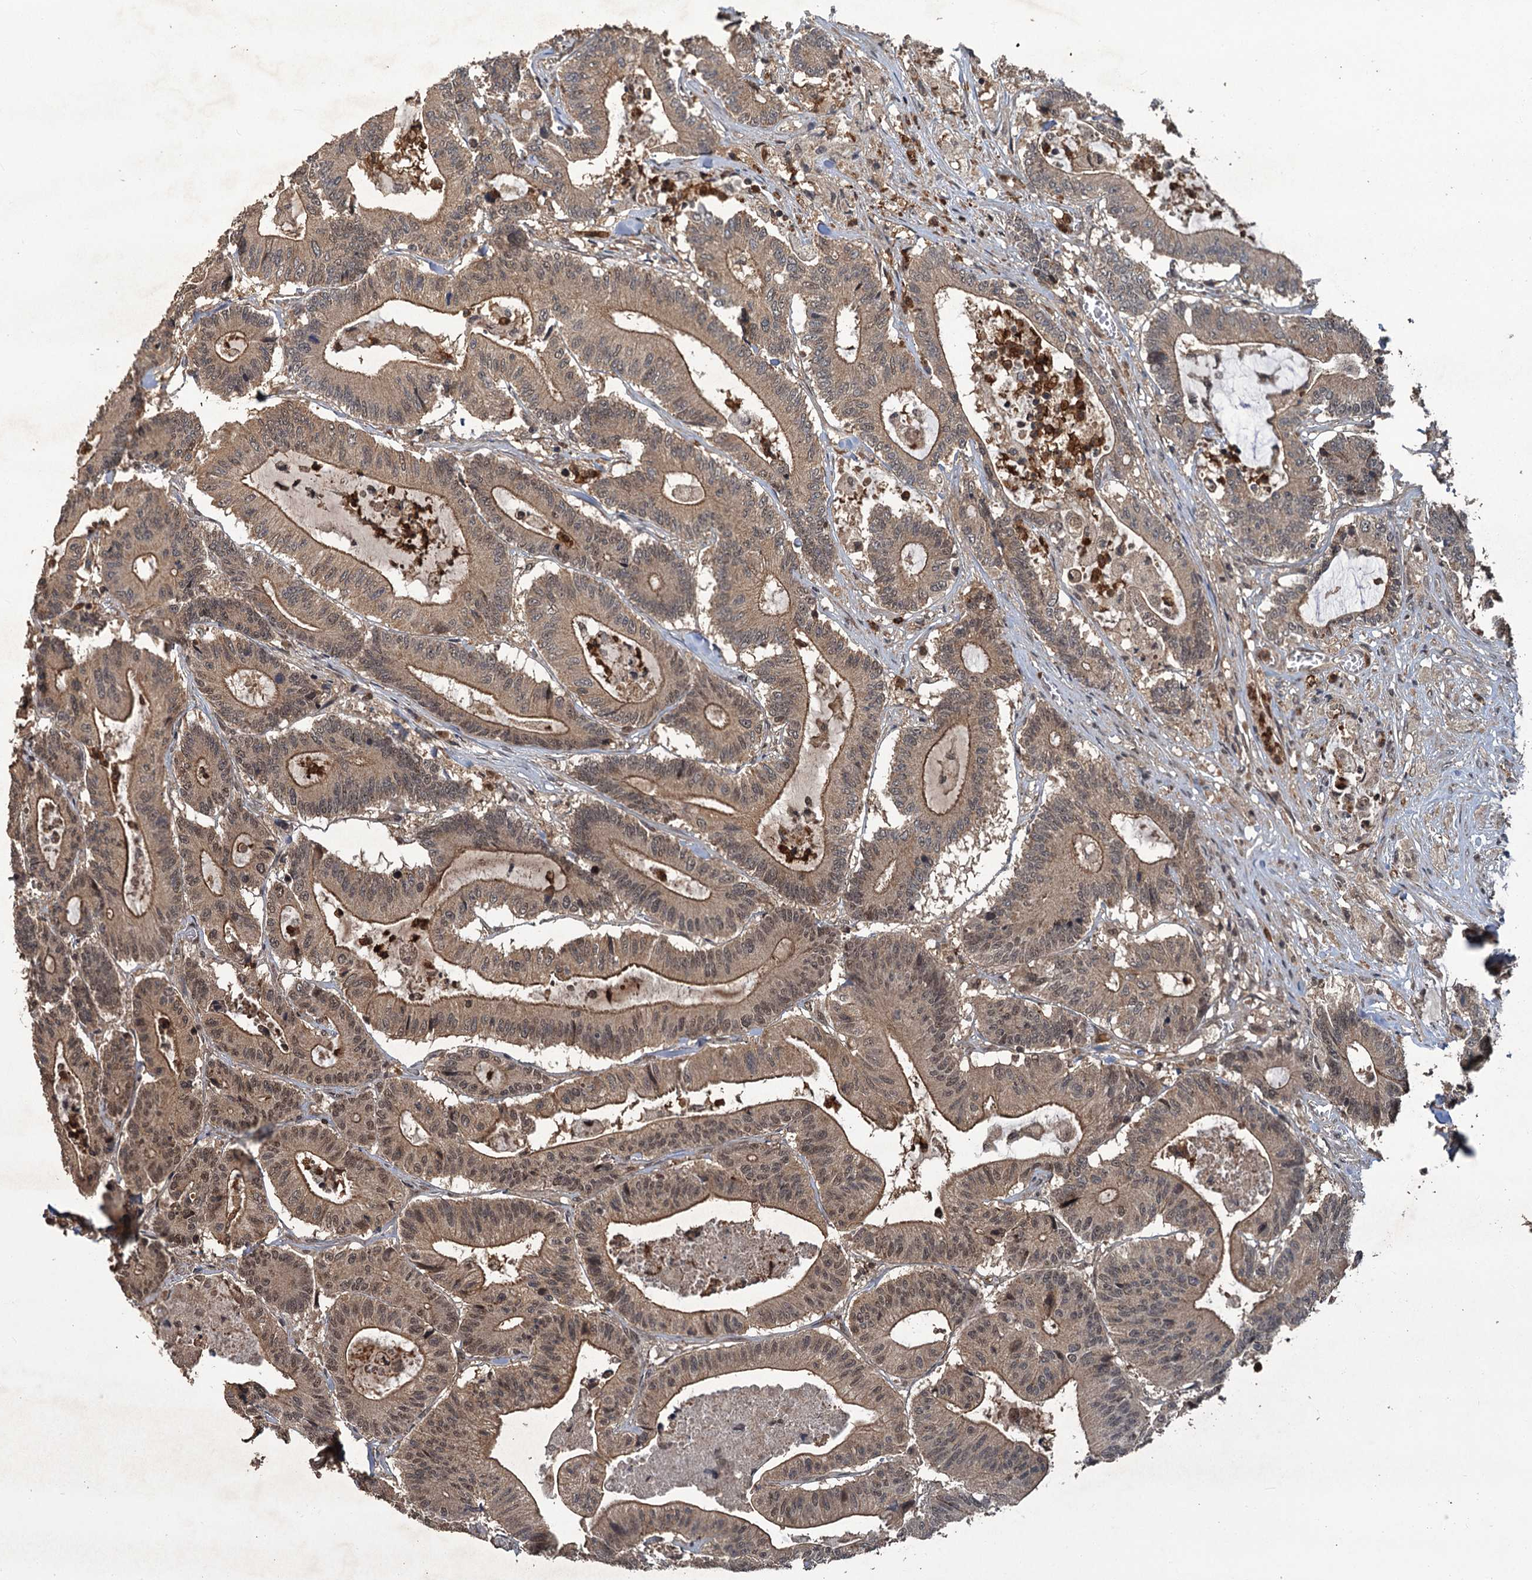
{"staining": {"intensity": "moderate", "quantity": ">75%", "location": "cytoplasmic/membranous,nuclear"}, "tissue": "colorectal cancer", "cell_type": "Tumor cells", "image_type": "cancer", "snomed": [{"axis": "morphology", "description": "Adenocarcinoma, NOS"}, {"axis": "topography", "description": "Colon"}], "caption": "Adenocarcinoma (colorectal) was stained to show a protein in brown. There is medium levels of moderate cytoplasmic/membranous and nuclear expression in about >75% of tumor cells.", "gene": "KANSL2", "patient": {"sex": "female", "age": 84}}